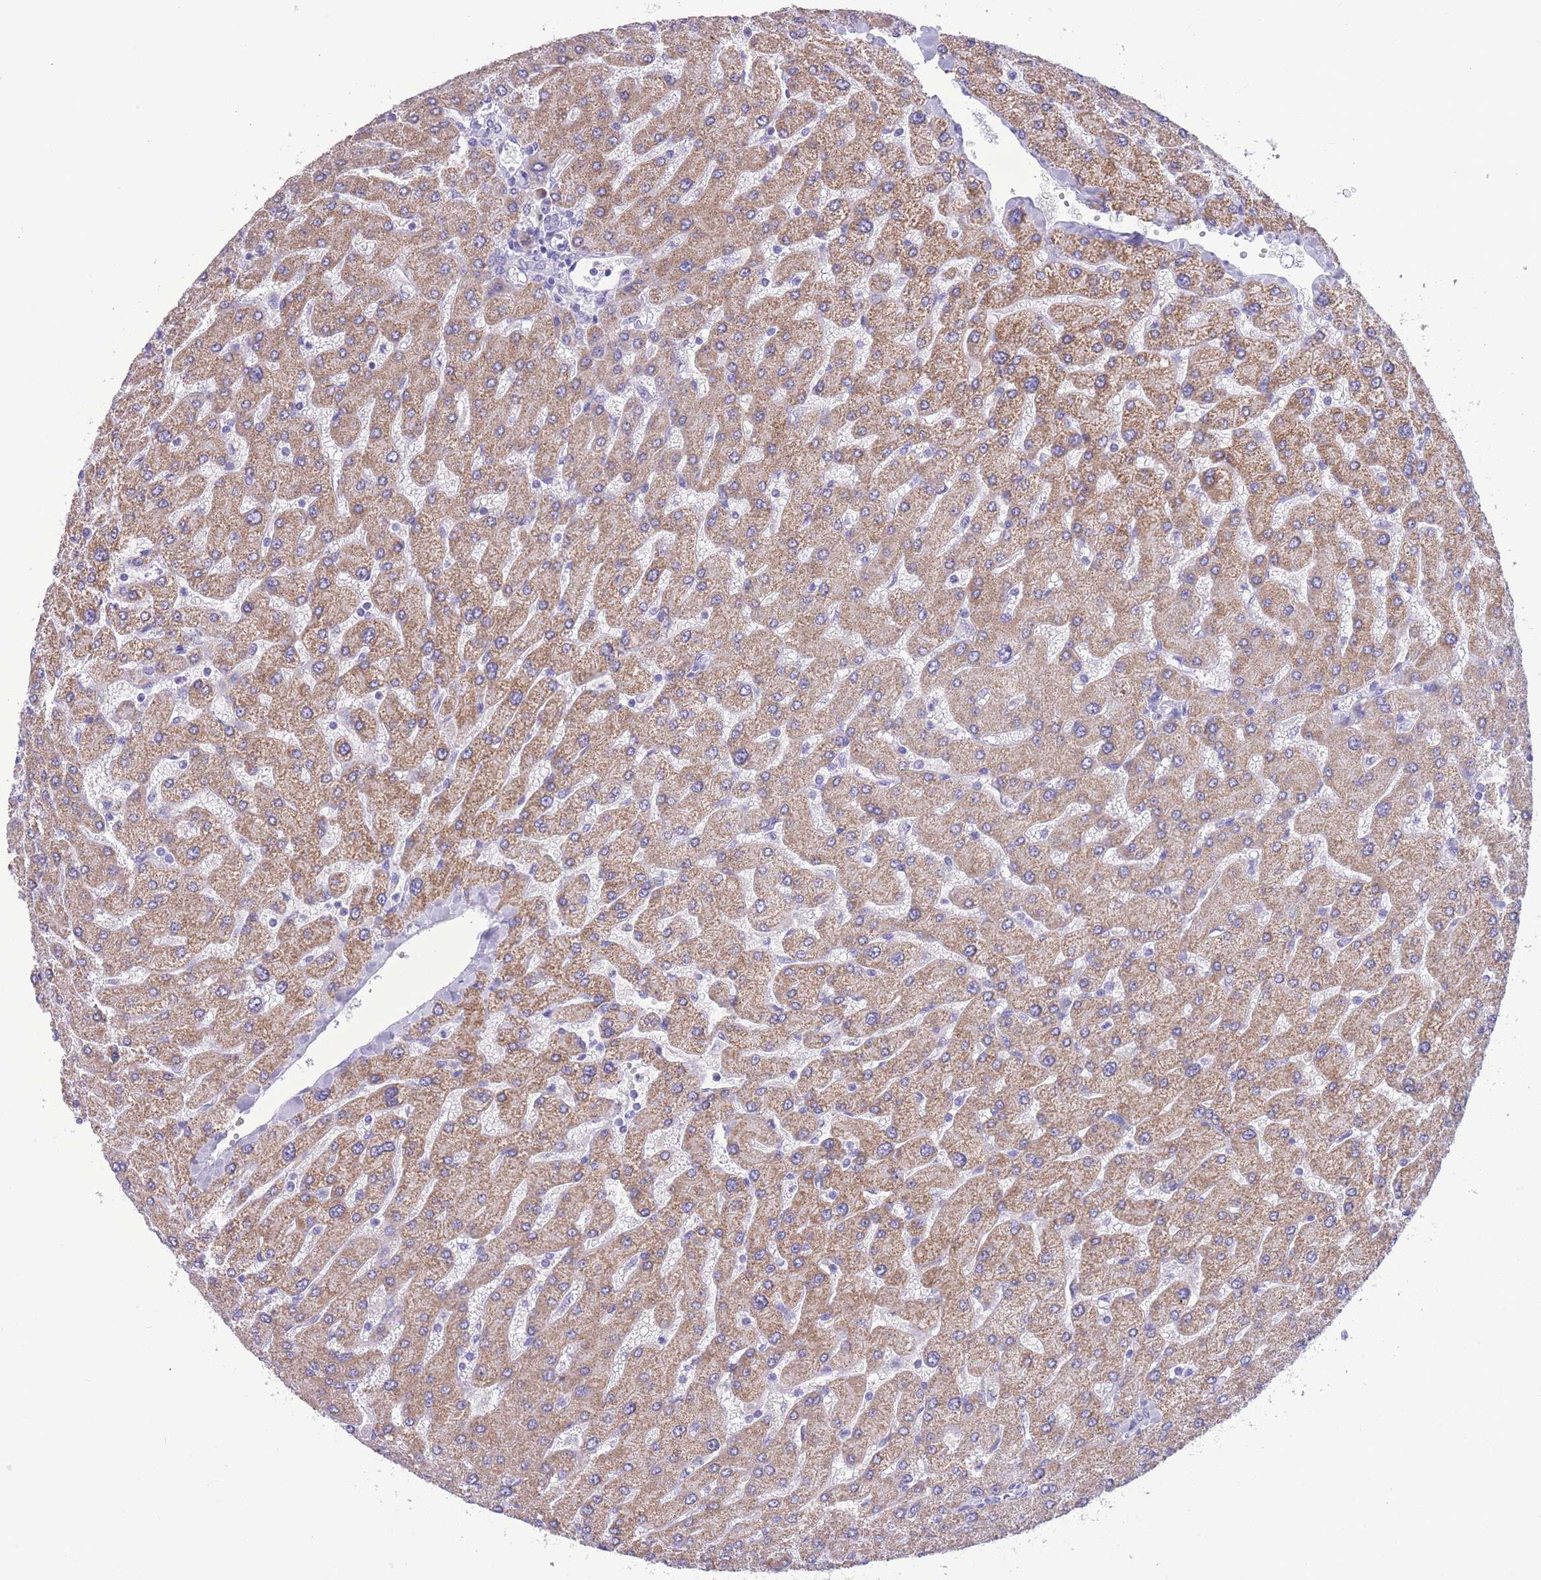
{"staining": {"intensity": "negative", "quantity": "none", "location": "none"}, "tissue": "liver", "cell_type": "Cholangiocytes", "image_type": "normal", "snomed": [{"axis": "morphology", "description": "Normal tissue, NOS"}, {"axis": "topography", "description": "Liver"}], "caption": "Liver was stained to show a protein in brown. There is no significant expression in cholangiocytes.", "gene": "INTS2", "patient": {"sex": "male", "age": 55}}